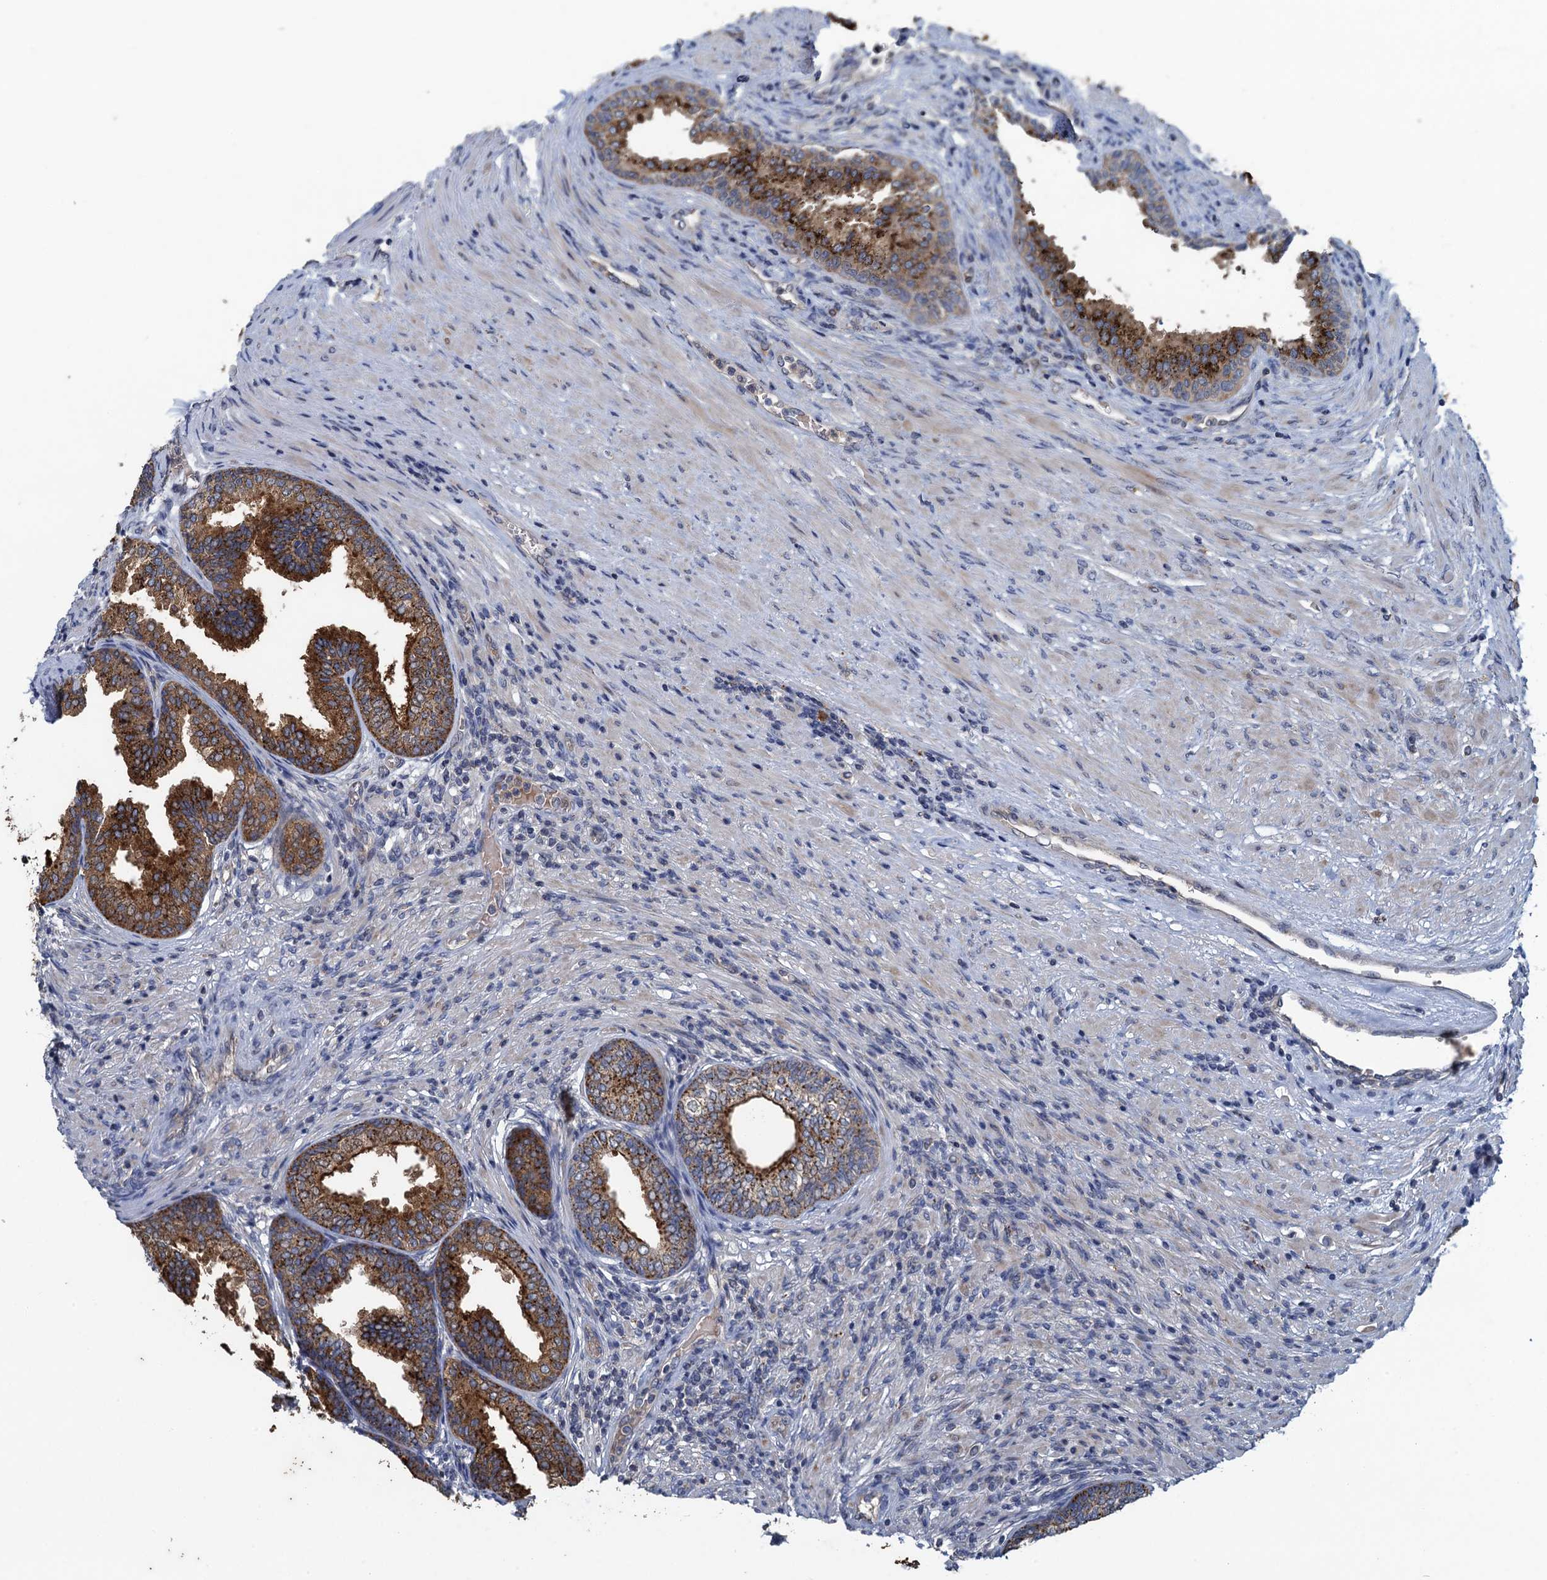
{"staining": {"intensity": "strong", "quantity": ">75%", "location": "cytoplasmic/membranous"}, "tissue": "prostate", "cell_type": "Glandular cells", "image_type": "normal", "snomed": [{"axis": "morphology", "description": "Normal tissue, NOS"}, {"axis": "topography", "description": "Prostate"}], "caption": "Immunohistochemical staining of unremarkable prostate demonstrates >75% levels of strong cytoplasmic/membranous protein staining in approximately >75% of glandular cells.", "gene": "KBTBD8", "patient": {"sex": "male", "age": 76}}